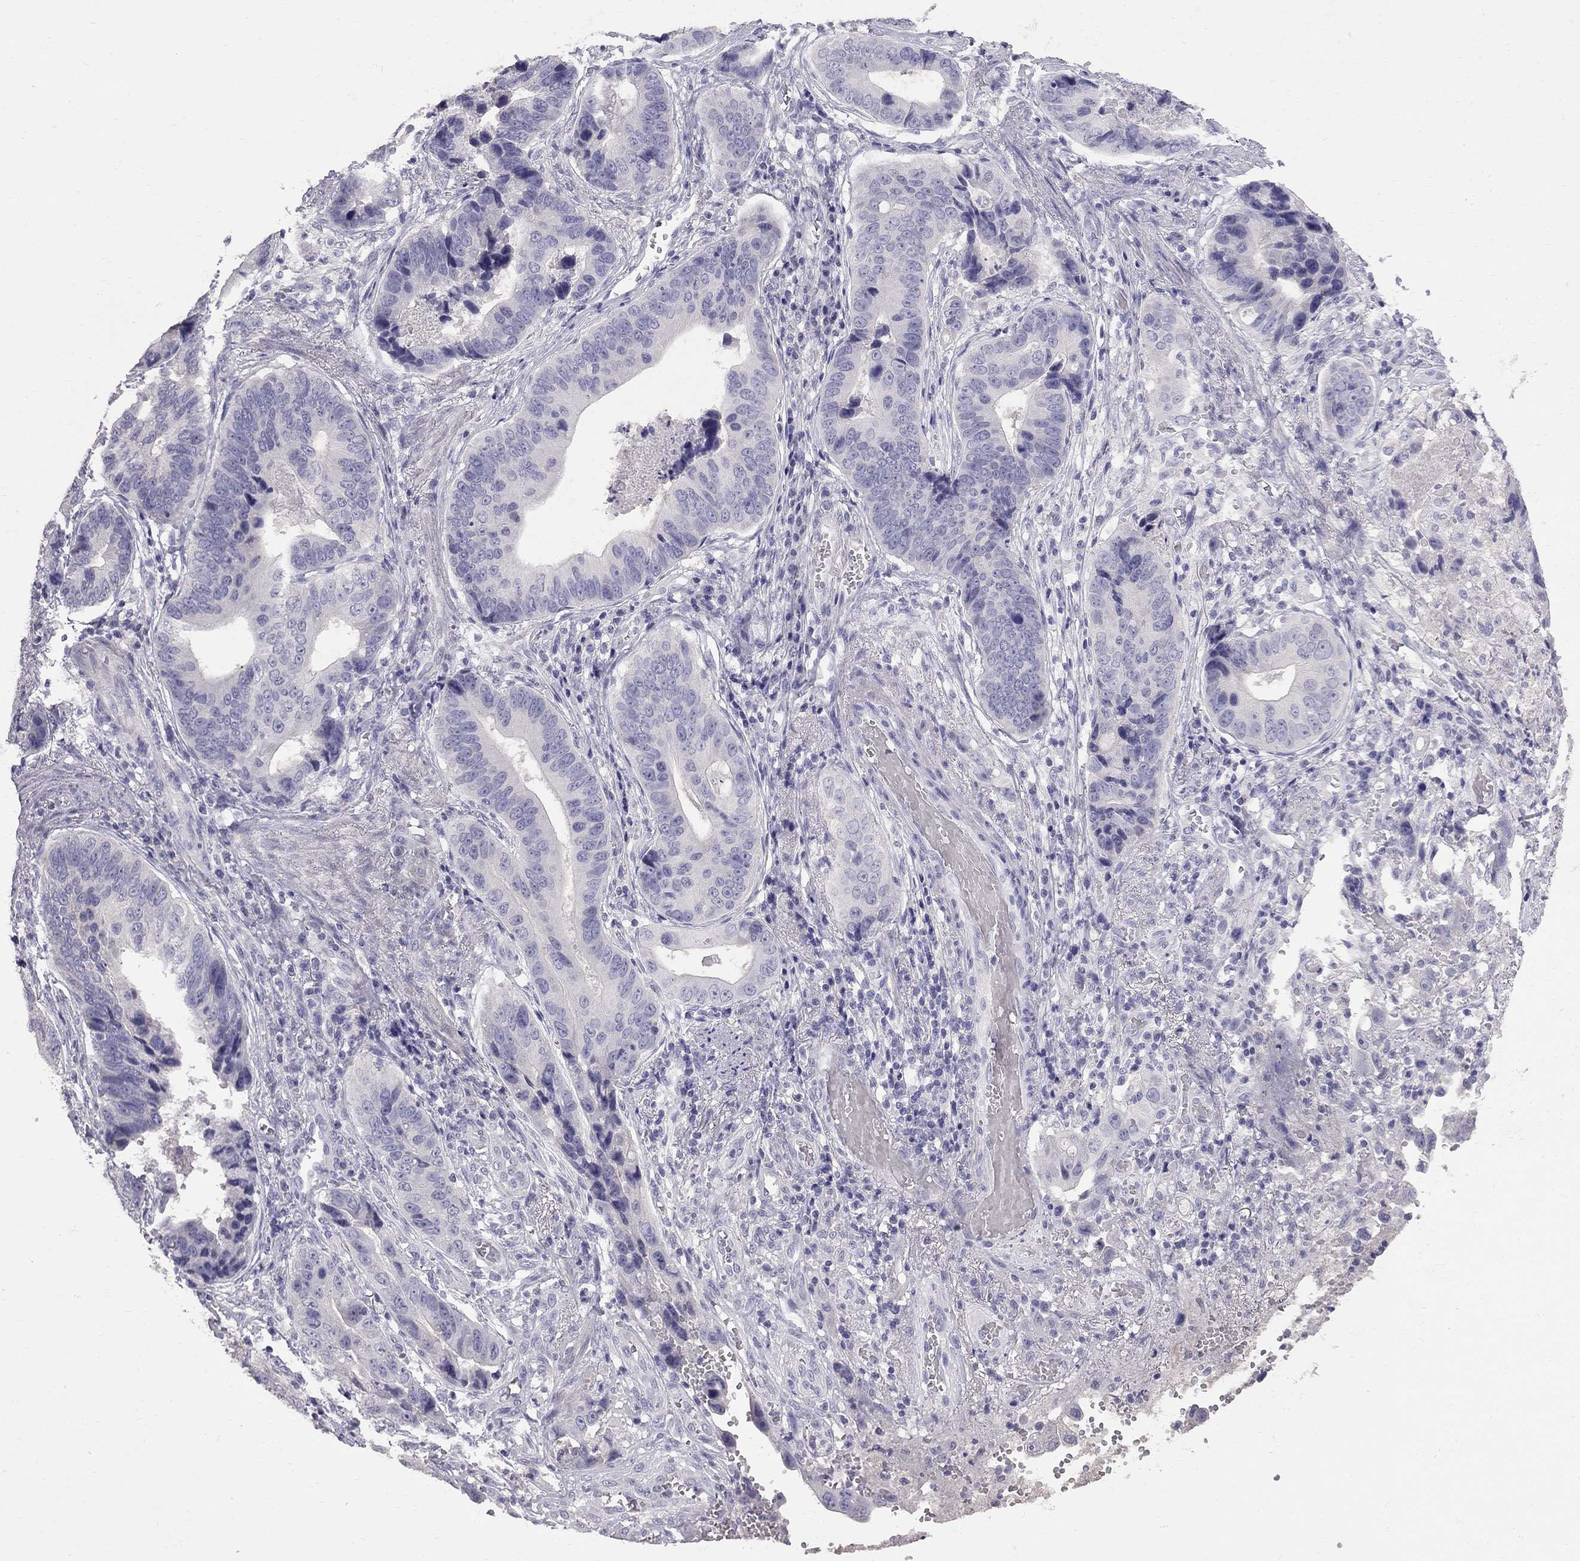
{"staining": {"intensity": "negative", "quantity": "none", "location": "none"}, "tissue": "stomach cancer", "cell_type": "Tumor cells", "image_type": "cancer", "snomed": [{"axis": "morphology", "description": "Adenocarcinoma, NOS"}, {"axis": "topography", "description": "Stomach"}], "caption": "Tumor cells are negative for protein expression in human adenocarcinoma (stomach).", "gene": "CFAP91", "patient": {"sex": "male", "age": 84}}